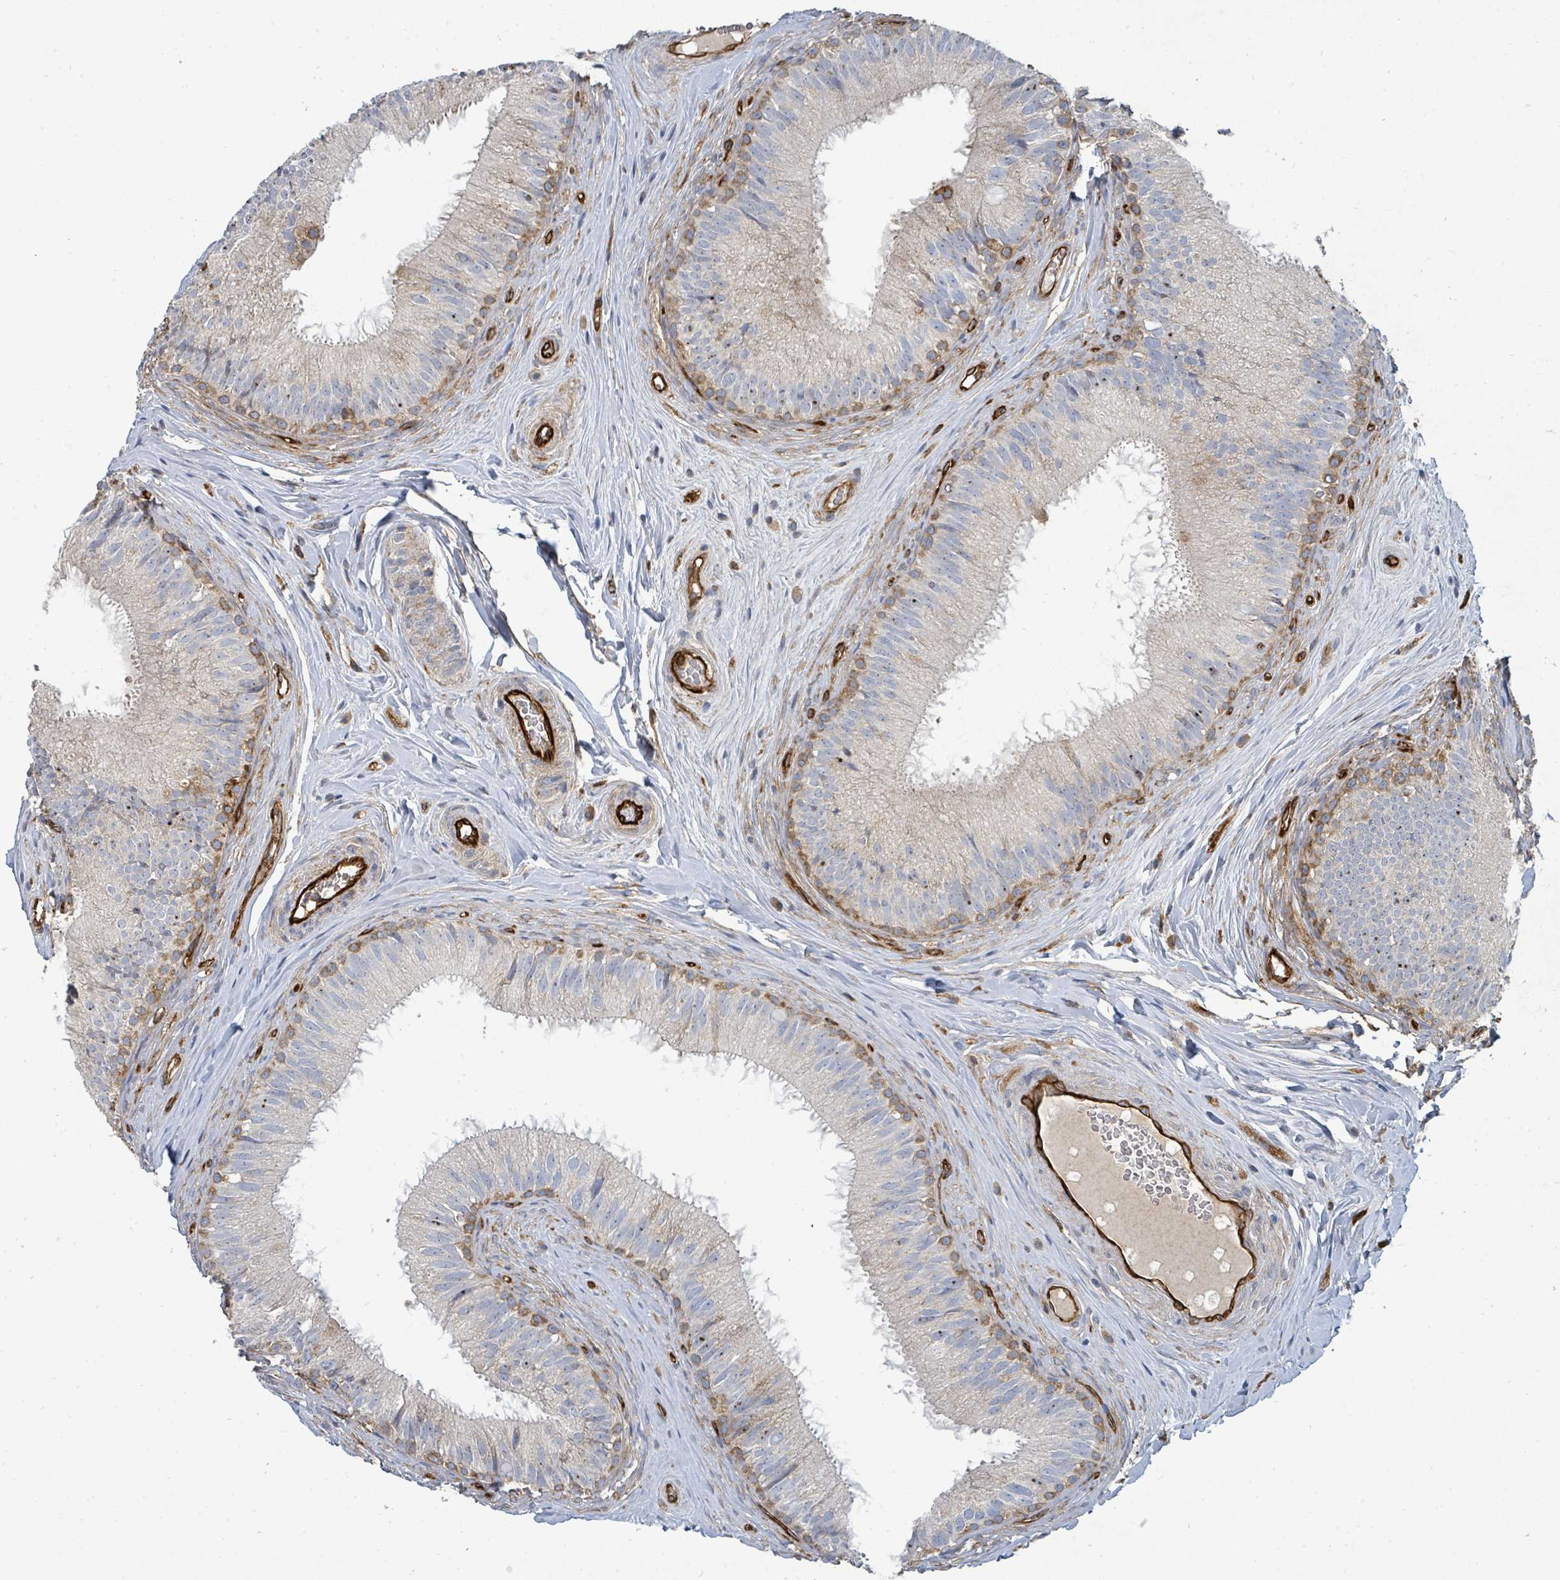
{"staining": {"intensity": "moderate", "quantity": "<25%", "location": "cytoplasmic/membranous"}, "tissue": "epididymis", "cell_type": "Glandular cells", "image_type": "normal", "snomed": [{"axis": "morphology", "description": "Normal tissue, NOS"}, {"axis": "topography", "description": "Epididymis"}], "caption": "There is low levels of moderate cytoplasmic/membranous positivity in glandular cells of normal epididymis, as demonstrated by immunohistochemical staining (brown color).", "gene": "IFIT1", "patient": {"sex": "male", "age": 34}}